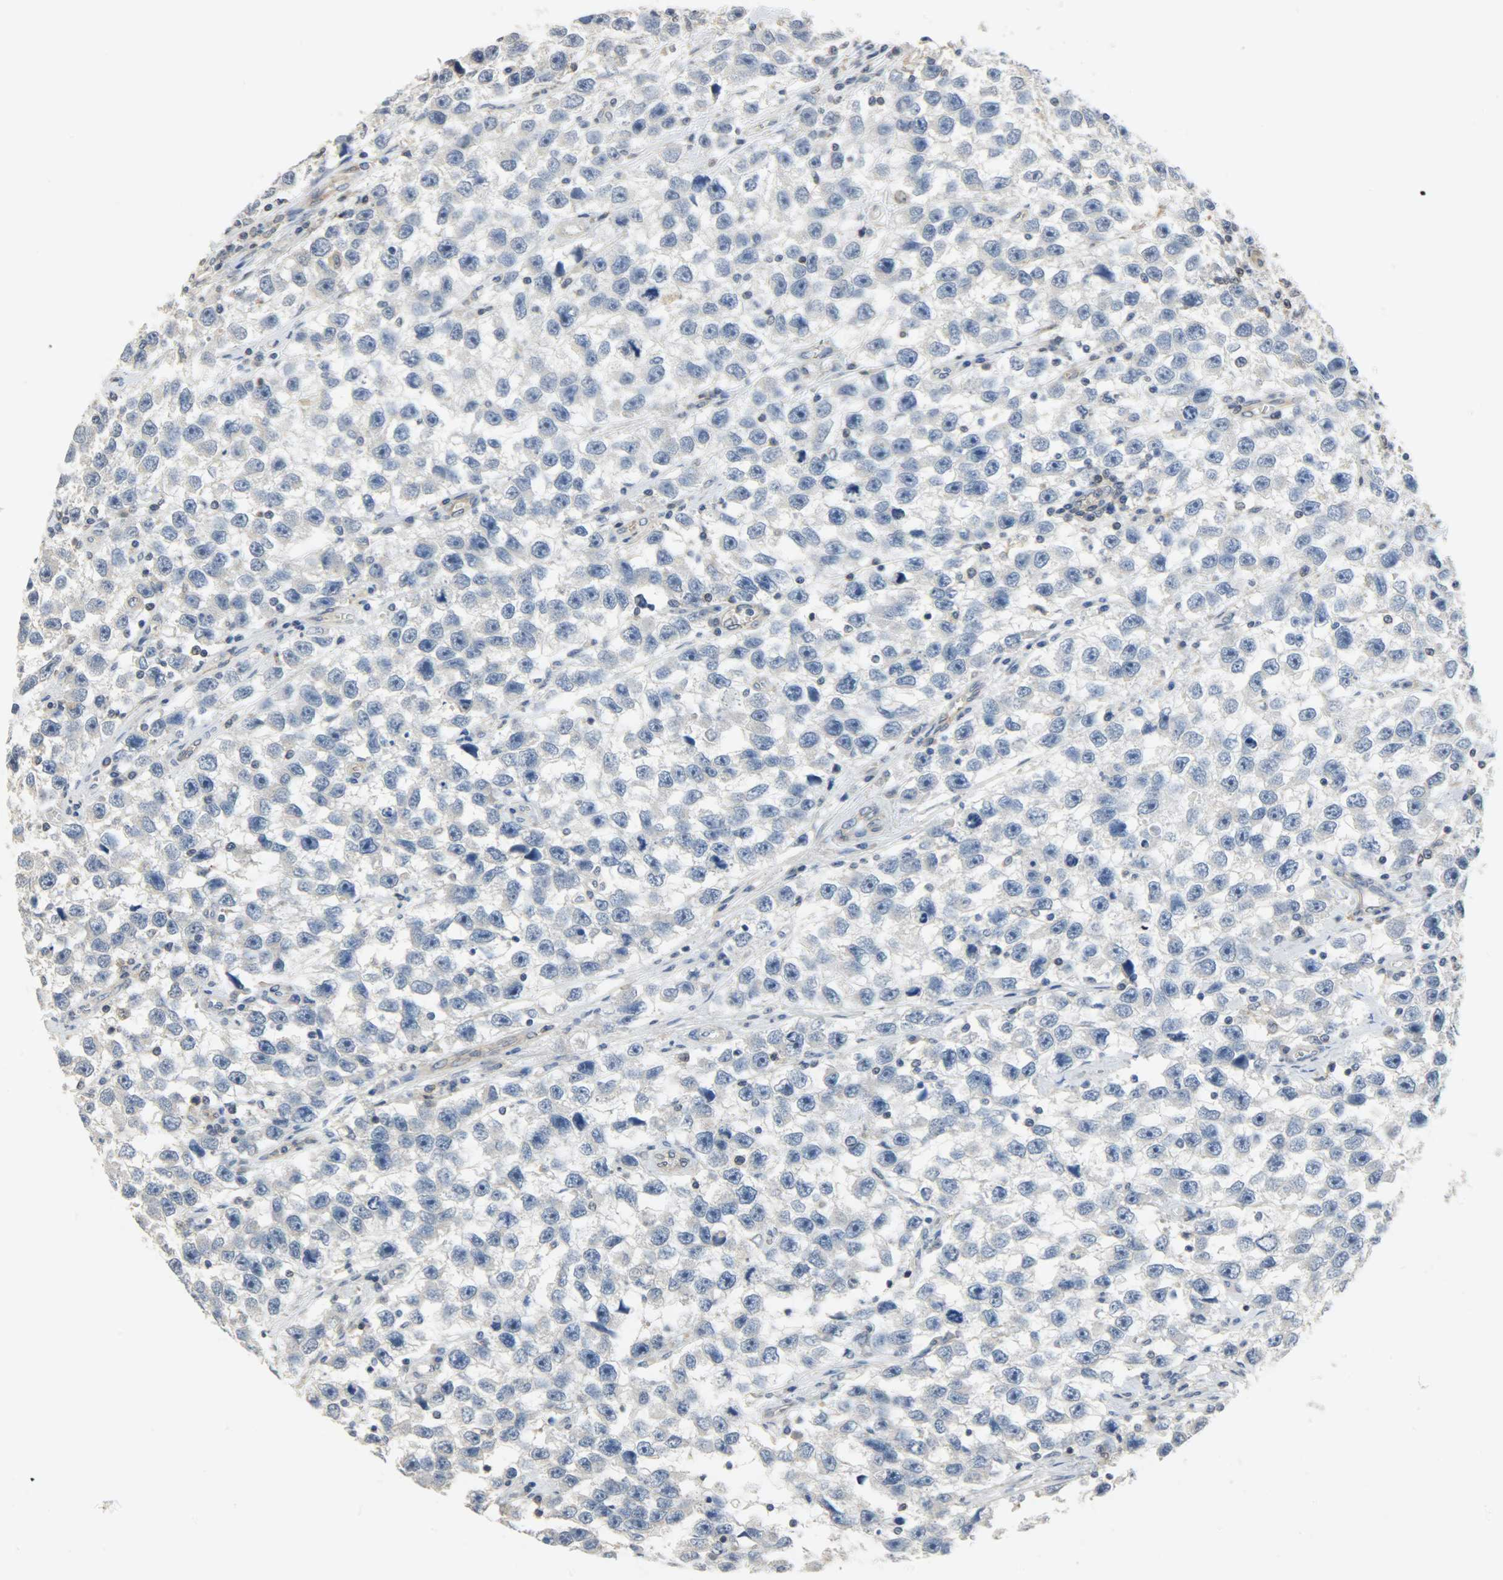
{"staining": {"intensity": "negative", "quantity": "none", "location": "none"}, "tissue": "testis cancer", "cell_type": "Tumor cells", "image_type": "cancer", "snomed": [{"axis": "morphology", "description": "Seminoma, NOS"}, {"axis": "topography", "description": "Testis"}], "caption": "Immunohistochemical staining of human testis cancer displays no significant staining in tumor cells.", "gene": "TRIM21", "patient": {"sex": "male", "age": 33}}